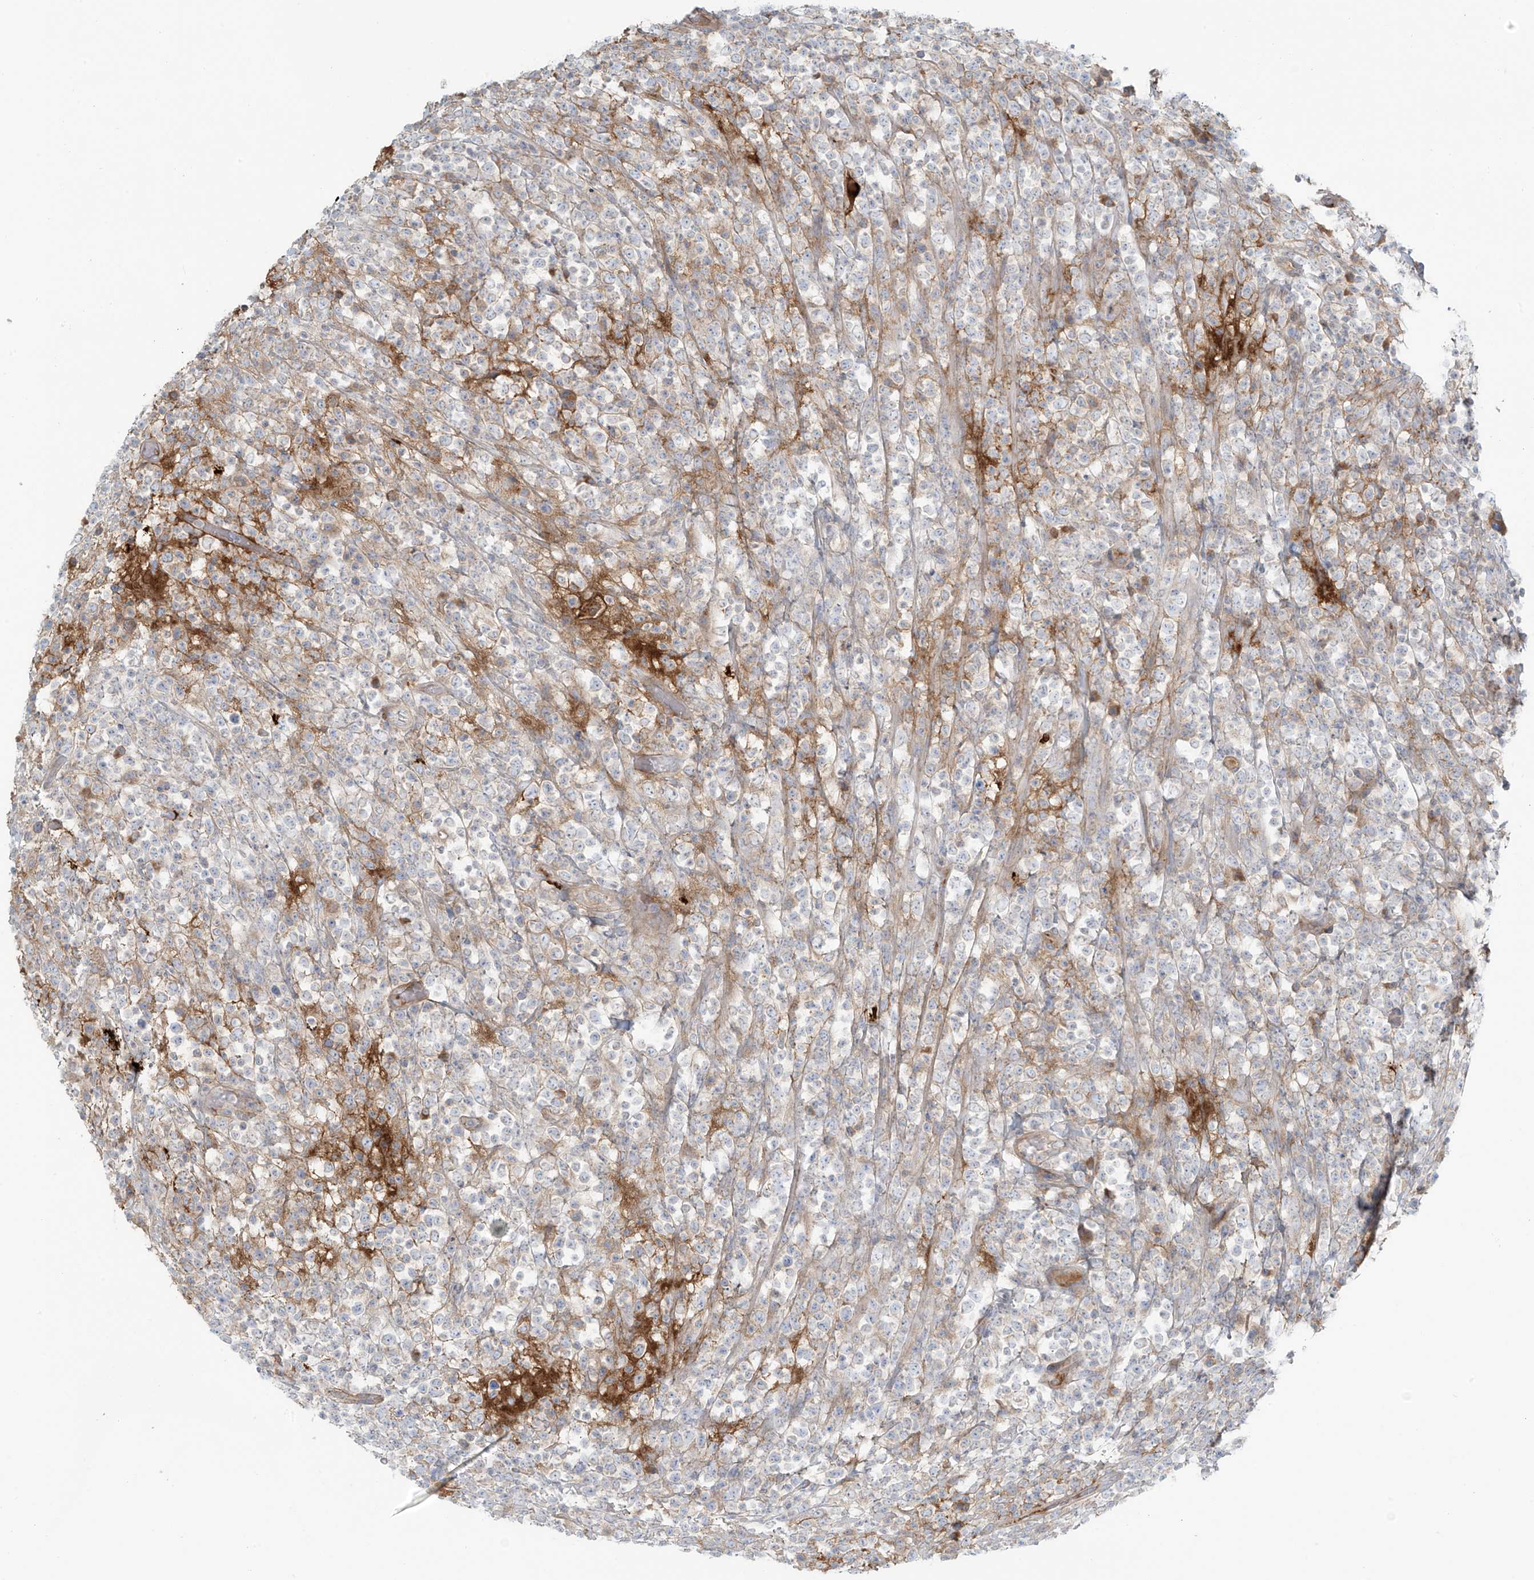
{"staining": {"intensity": "weak", "quantity": "<25%", "location": "cytoplasmic/membranous"}, "tissue": "lymphoma", "cell_type": "Tumor cells", "image_type": "cancer", "snomed": [{"axis": "morphology", "description": "Malignant lymphoma, non-Hodgkin's type, High grade"}, {"axis": "topography", "description": "Colon"}], "caption": "Immunohistochemical staining of high-grade malignant lymphoma, non-Hodgkin's type reveals no significant positivity in tumor cells.", "gene": "LZTS3", "patient": {"sex": "female", "age": 53}}